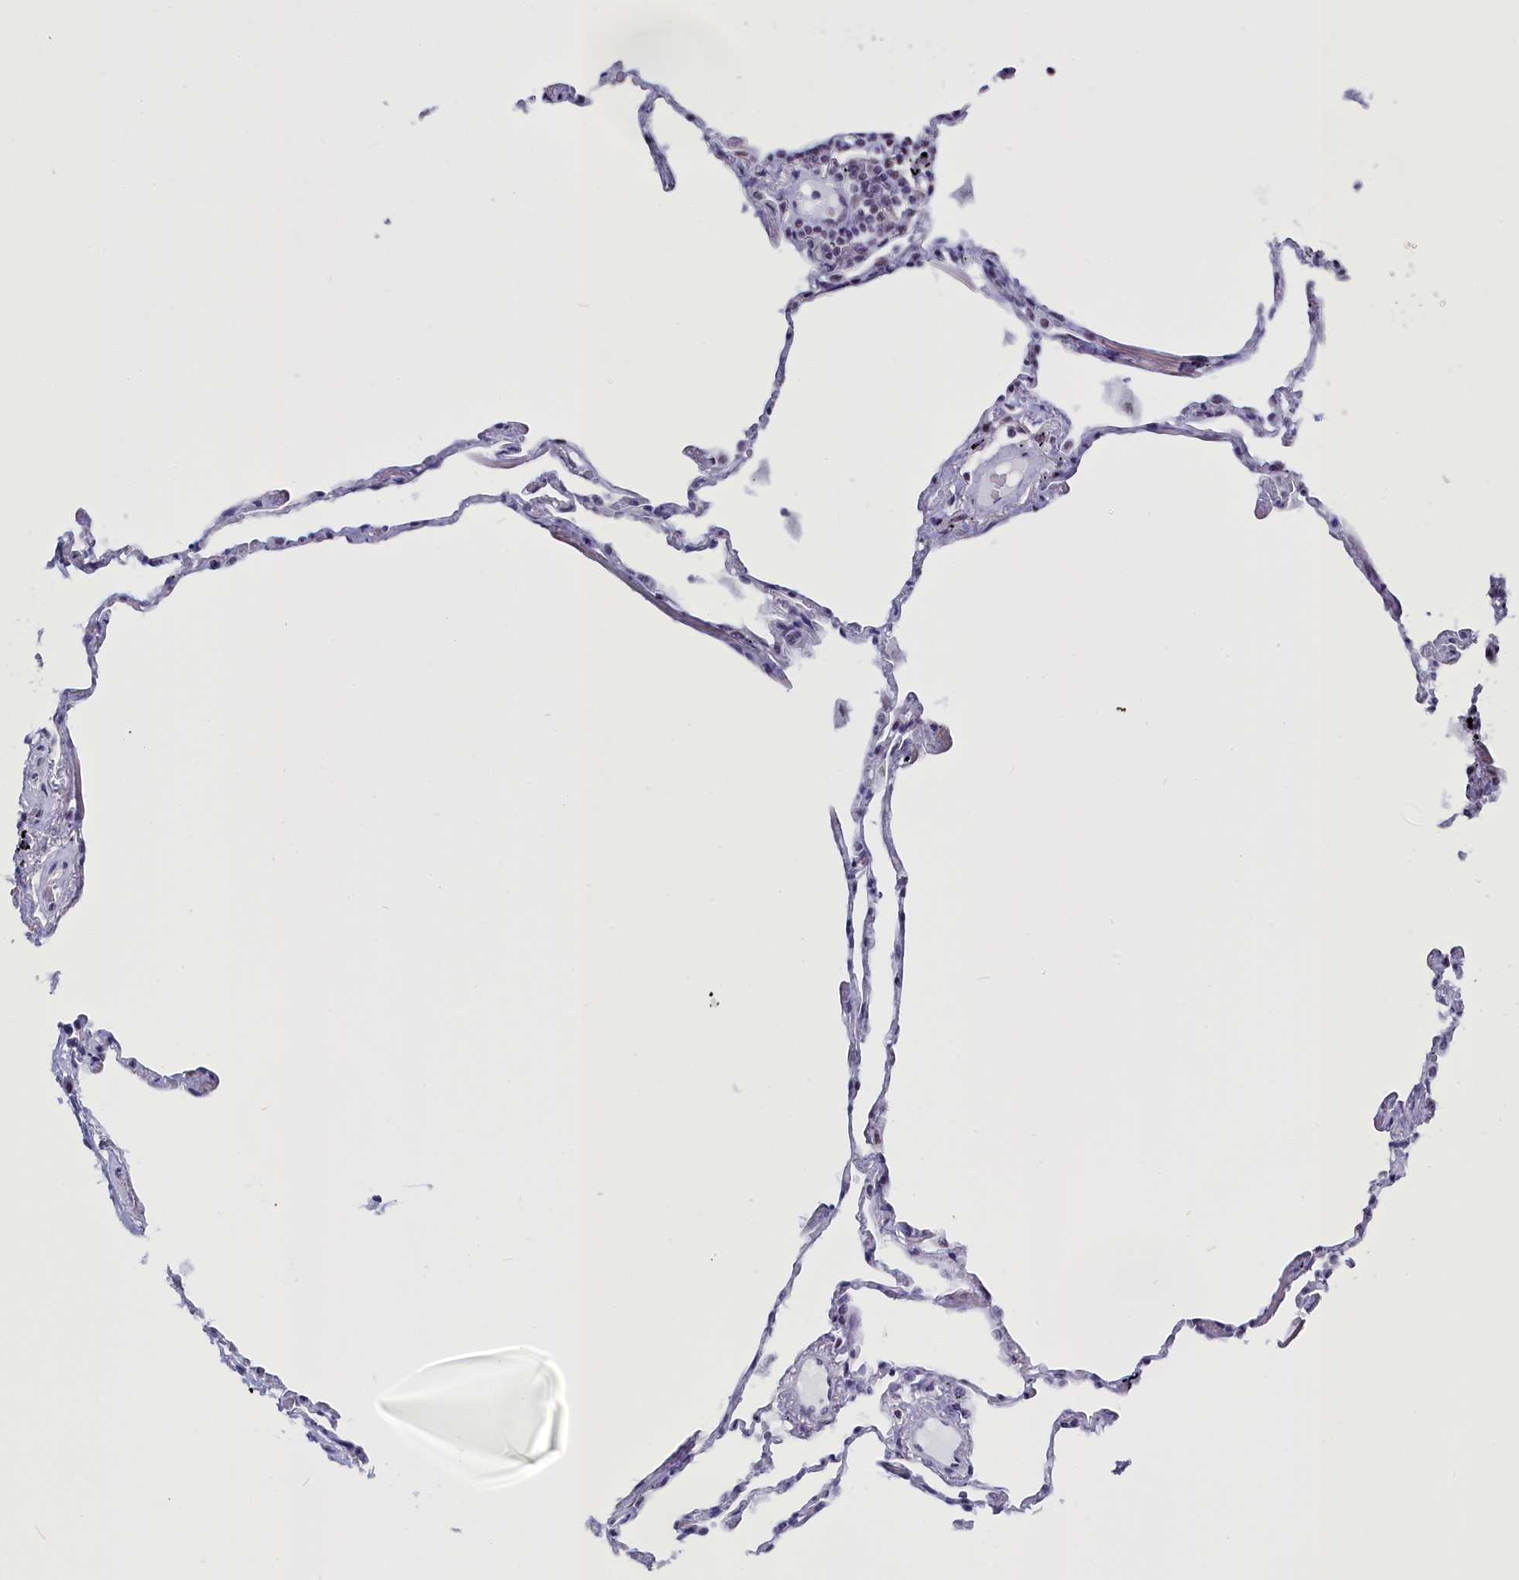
{"staining": {"intensity": "negative", "quantity": "none", "location": "none"}, "tissue": "lung", "cell_type": "Alveolar cells", "image_type": "normal", "snomed": [{"axis": "morphology", "description": "Normal tissue, NOS"}, {"axis": "topography", "description": "Lung"}], "caption": "There is no significant positivity in alveolar cells of lung. The staining was performed using DAB (3,3'-diaminobenzidine) to visualize the protein expression in brown, while the nuclei were stained in blue with hematoxylin (Magnification: 20x).", "gene": "CD2BP2", "patient": {"sex": "female", "age": 67}}